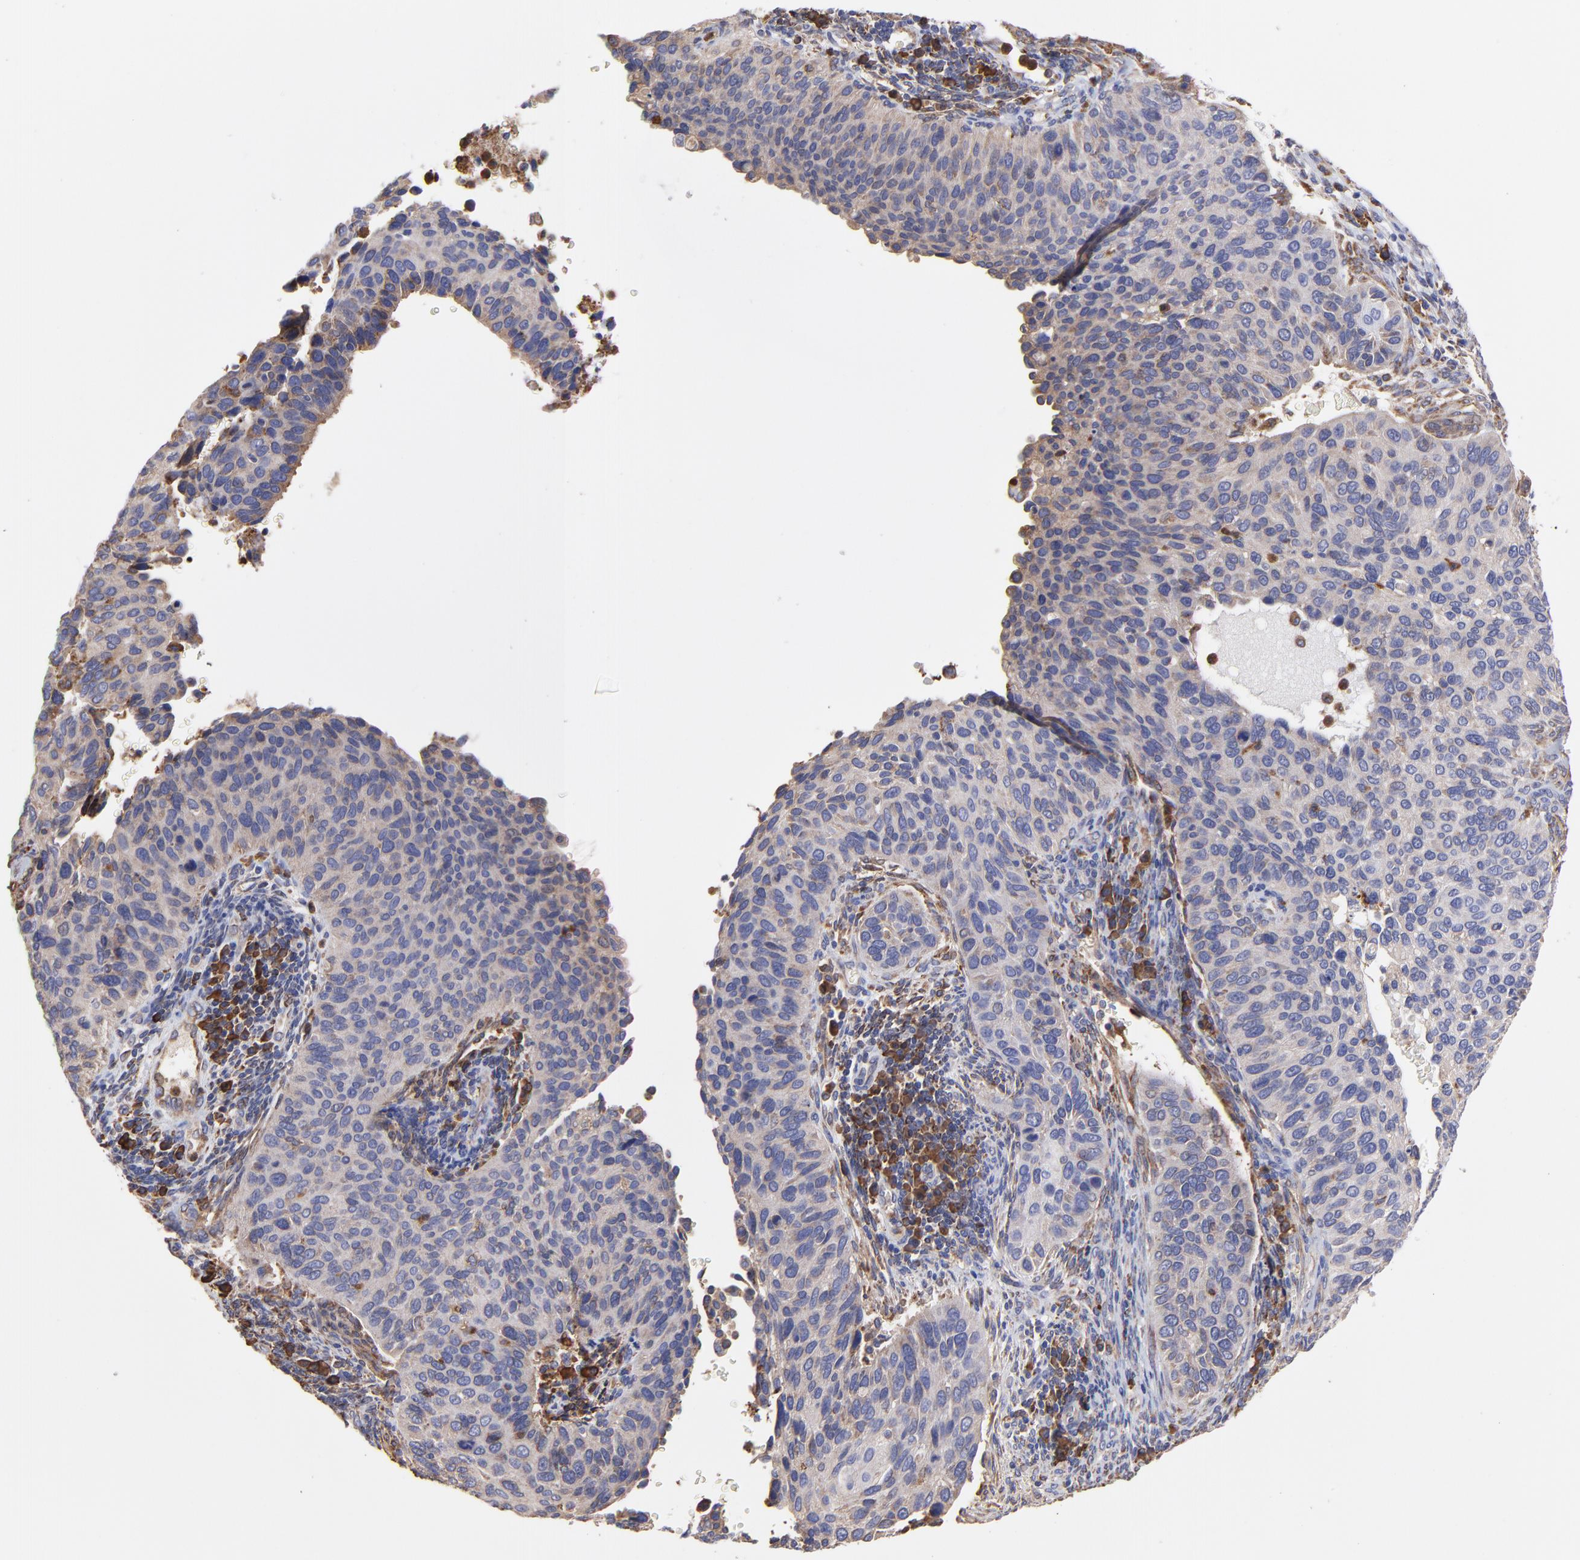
{"staining": {"intensity": "weak", "quantity": "25%-75%", "location": "cytoplasmic/membranous"}, "tissue": "cervical cancer", "cell_type": "Tumor cells", "image_type": "cancer", "snomed": [{"axis": "morphology", "description": "Adenocarcinoma, NOS"}, {"axis": "topography", "description": "Cervix"}], "caption": "Approximately 25%-75% of tumor cells in cervical adenocarcinoma reveal weak cytoplasmic/membranous protein positivity as visualized by brown immunohistochemical staining.", "gene": "PFKM", "patient": {"sex": "female", "age": 29}}